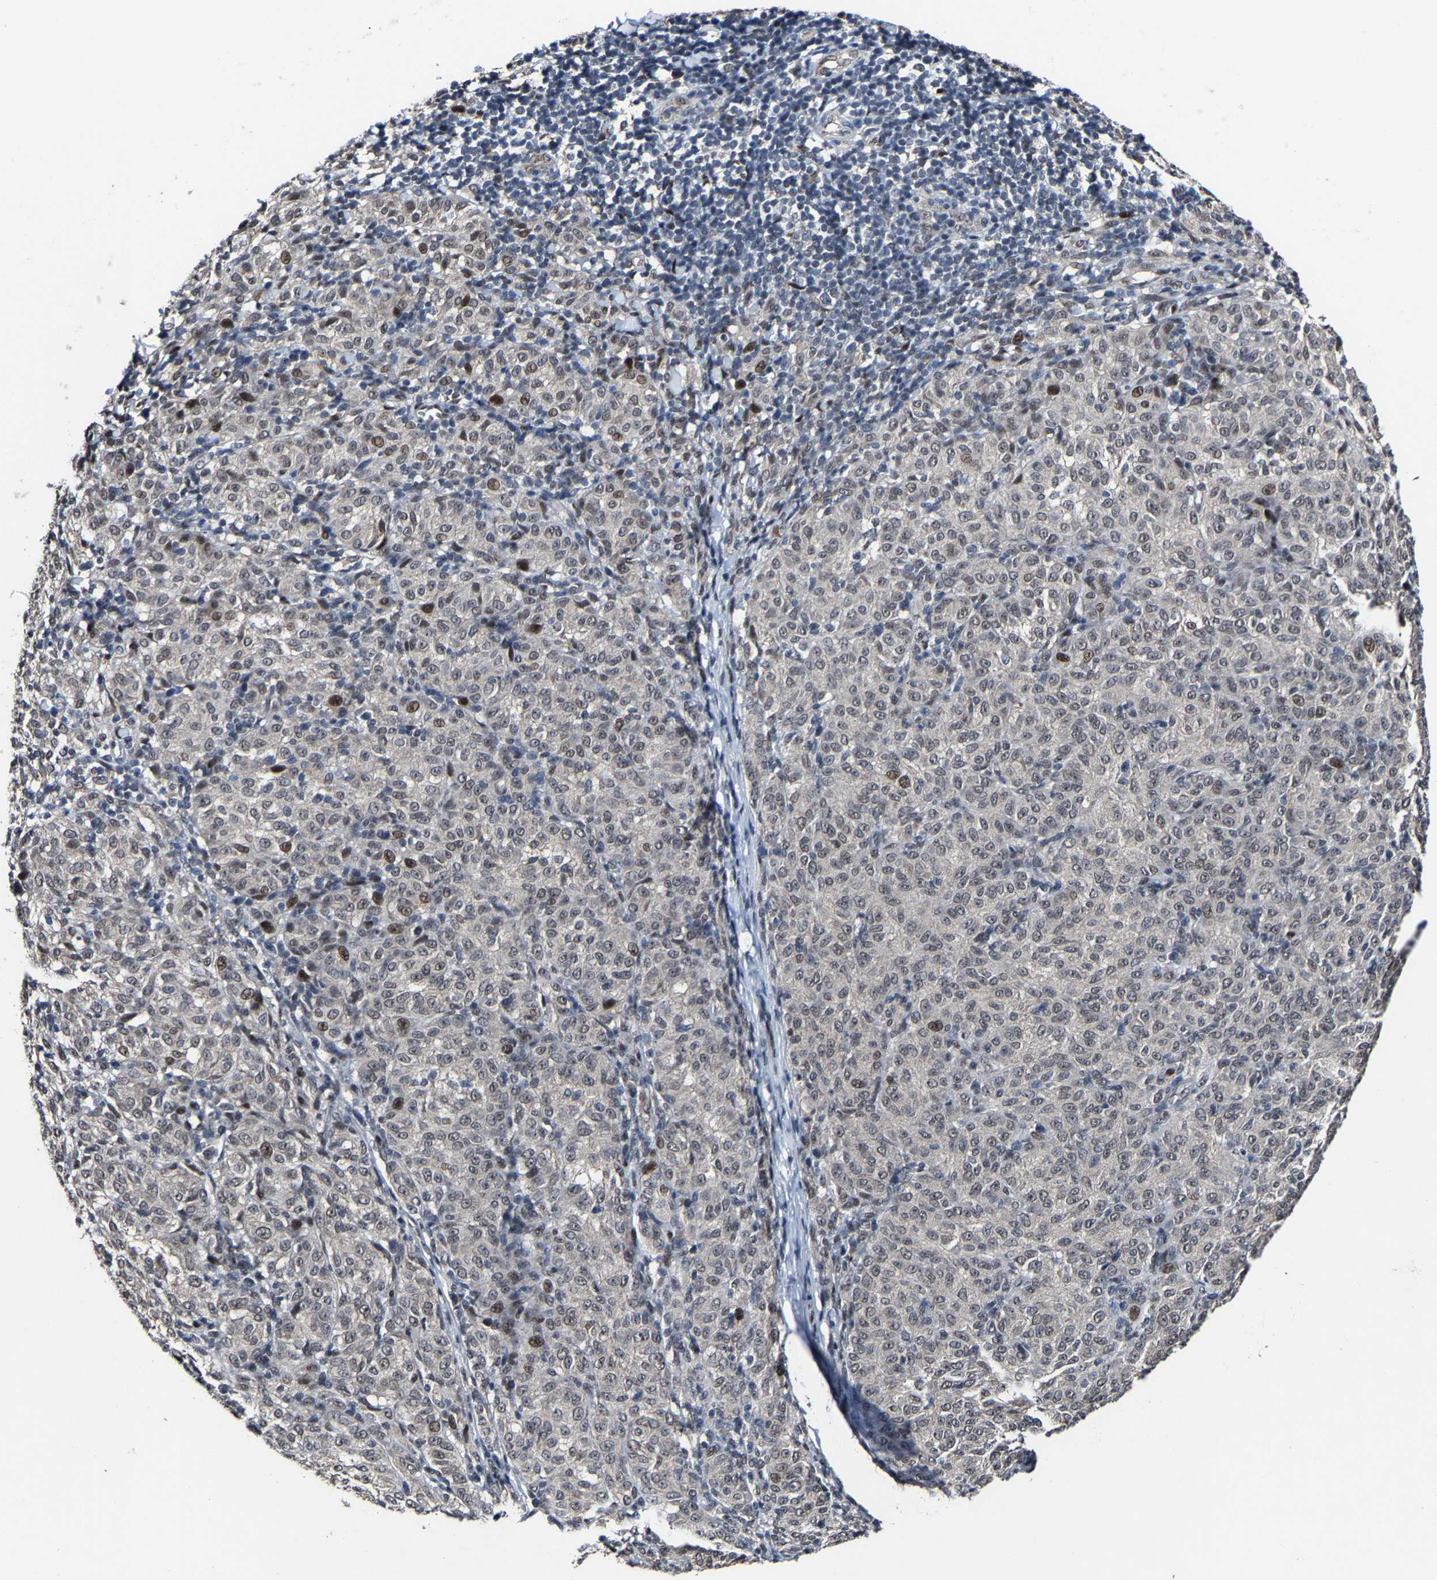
{"staining": {"intensity": "weak", "quantity": ">75%", "location": "nuclear"}, "tissue": "melanoma", "cell_type": "Tumor cells", "image_type": "cancer", "snomed": [{"axis": "morphology", "description": "Malignant melanoma, NOS"}, {"axis": "topography", "description": "Skin"}], "caption": "IHC of human malignant melanoma demonstrates low levels of weak nuclear expression in about >75% of tumor cells. Nuclei are stained in blue.", "gene": "LSM8", "patient": {"sex": "female", "age": 72}}